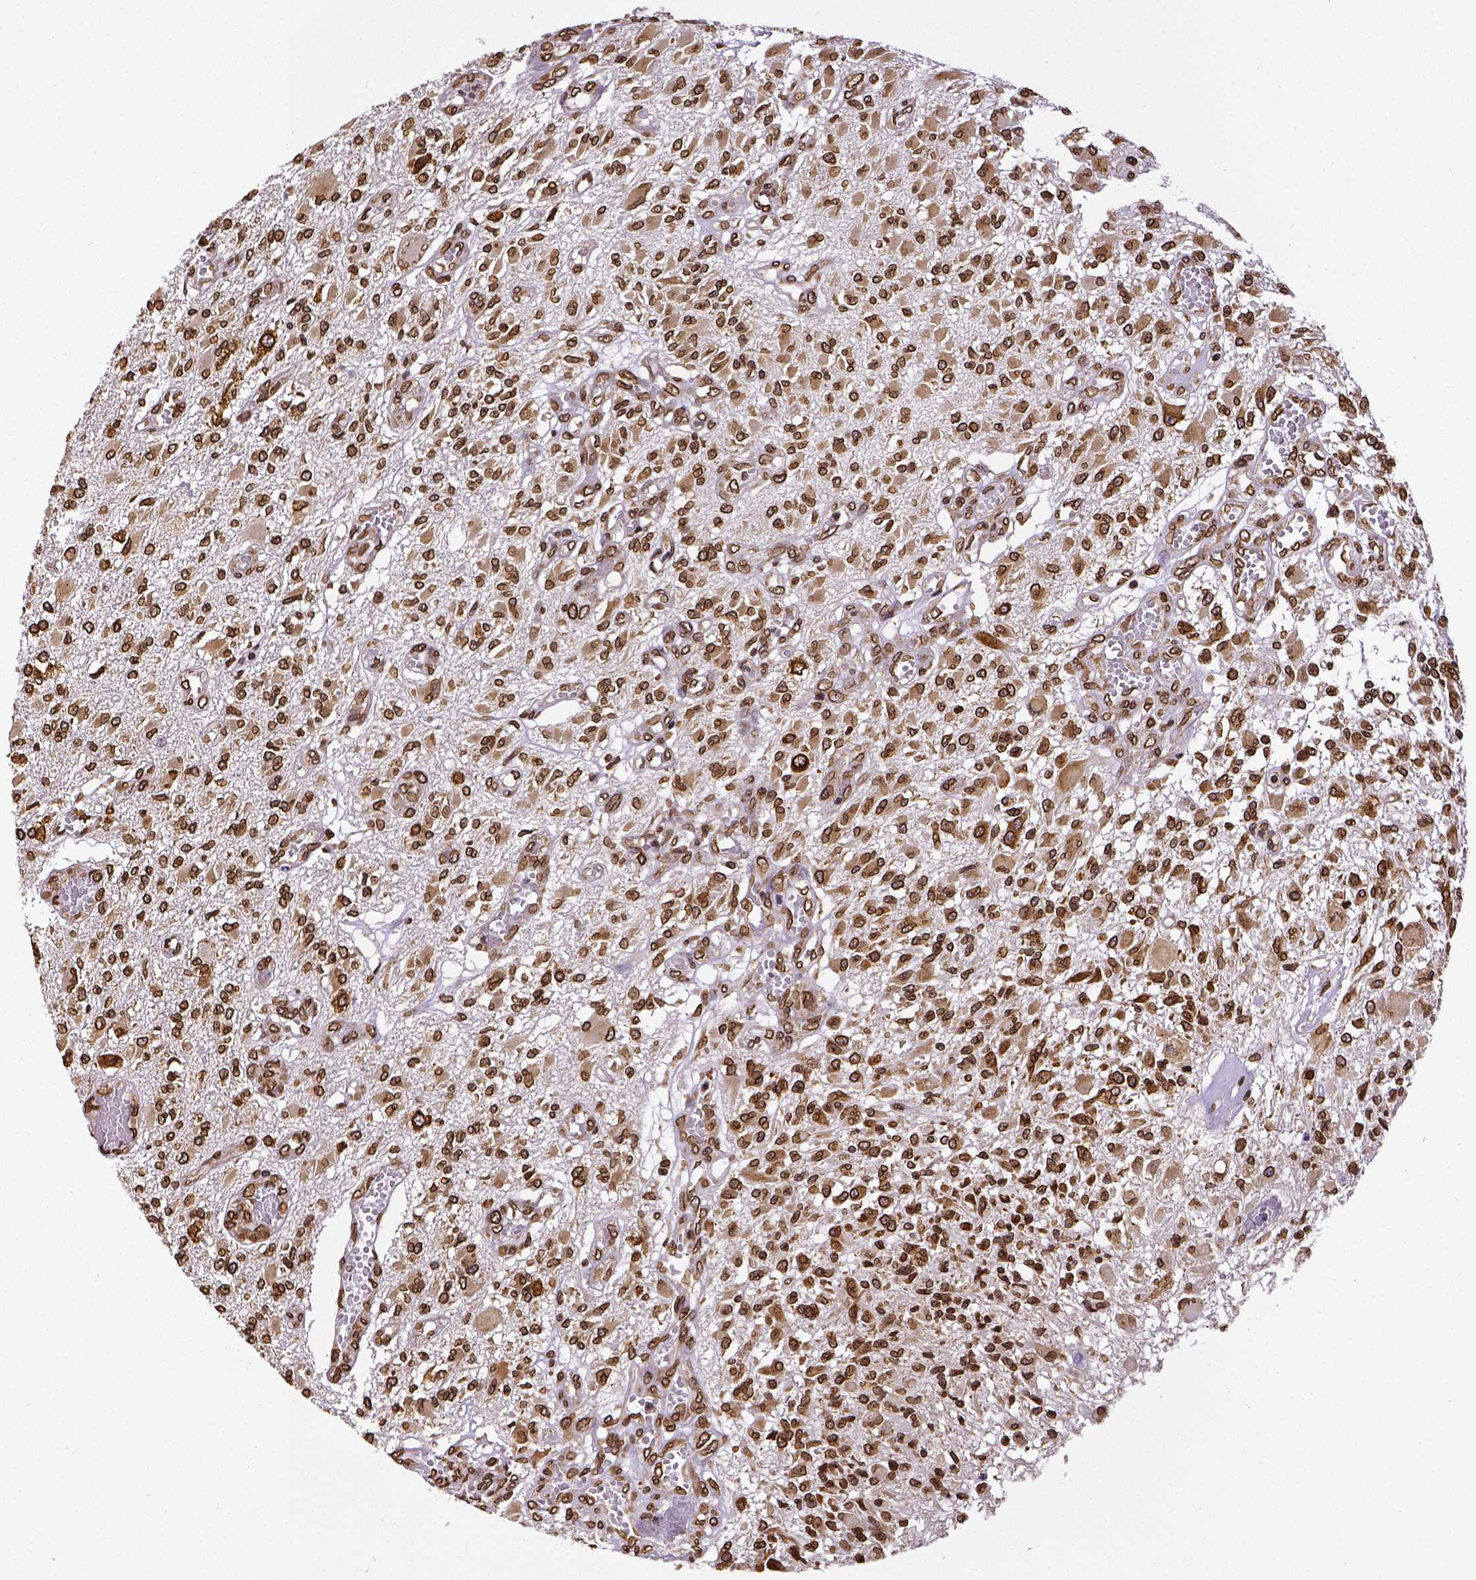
{"staining": {"intensity": "strong", "quantity": ">75%", "location": "cytoplasmic/membranous,nuclear"}, "tissue": "glioma", "cell_type": "Tumor cells", "image_type": "cancer", "snomed": [{"axis": "morphology", "description": "Glioma, malignant, High grade"}, {"axis": "topography", "description": "Brain"}], "caption": "Tumor cells reveal high levels of strong cytoplasmic/membranous and nuclear positivity in approximately >75% of cells in human glioma. (IHC, brightfield microscopy, high magnification).", "gene": "MTDH", "patient": {"sex": "female", "age": 63}}